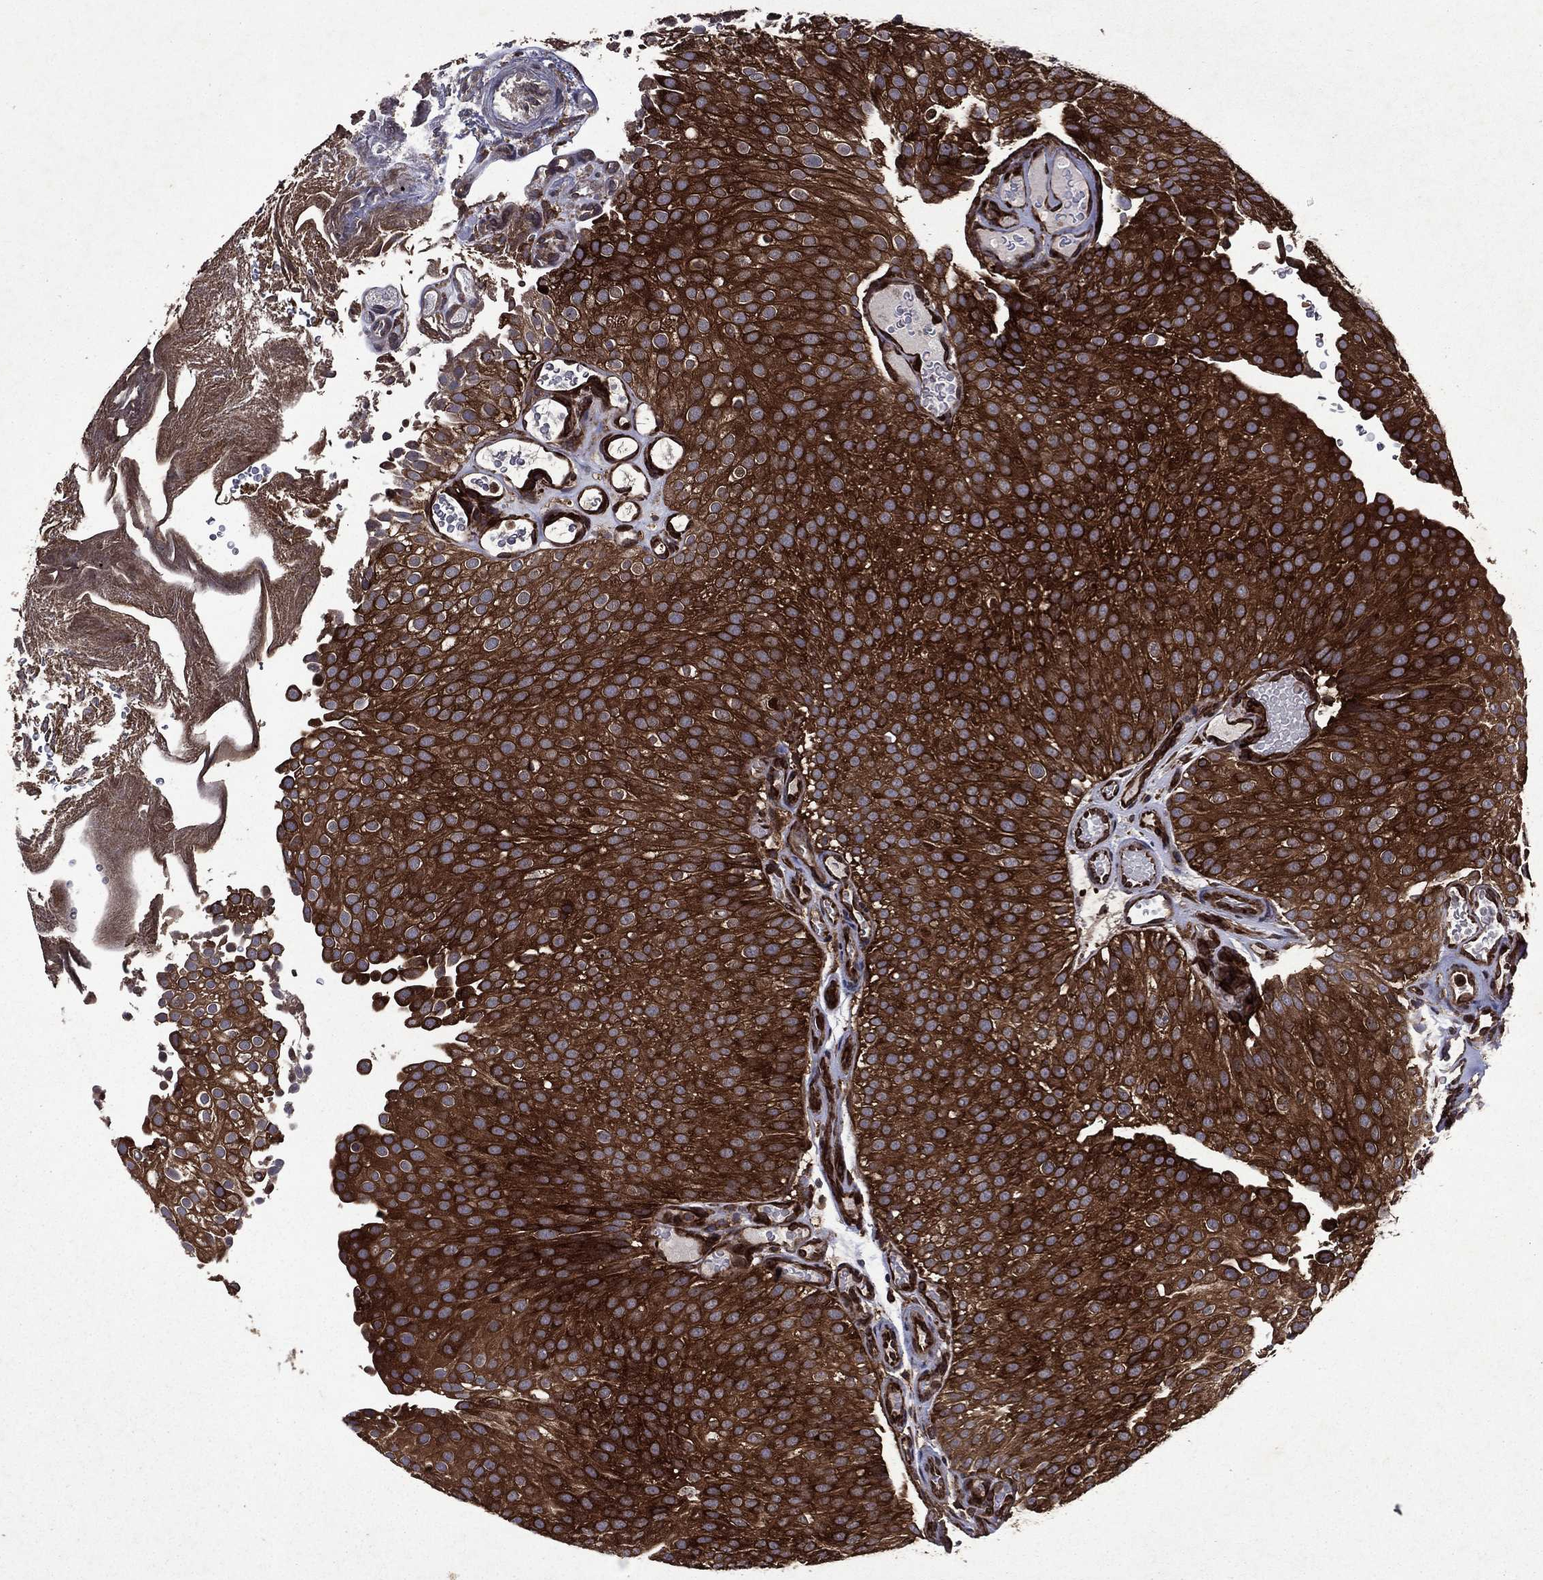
{"staining": {"intensity": "strong", "quantity": ">75%", "location": "cytoplasmic/membranous"}, "tissue": "urothelial cancer", "cell_type": "Tumor cells", "image_type": "cancer", "snomed": [{"axis": "morphology", "description": "Urothelial carcinoma, Low grade"}, {"axis": "topography", "description": "Urinary bladder"}], "caption": "Urothelial cancer stained with DAB (3,3'-diaminobenzidine) immunohistochemistry exhibits high levels of strong cytoplasmic/membranous expression in approximately >75% of tumor cells.", "gene": "EIF2B4", "patient": {"sex": "male", "age": 78}}